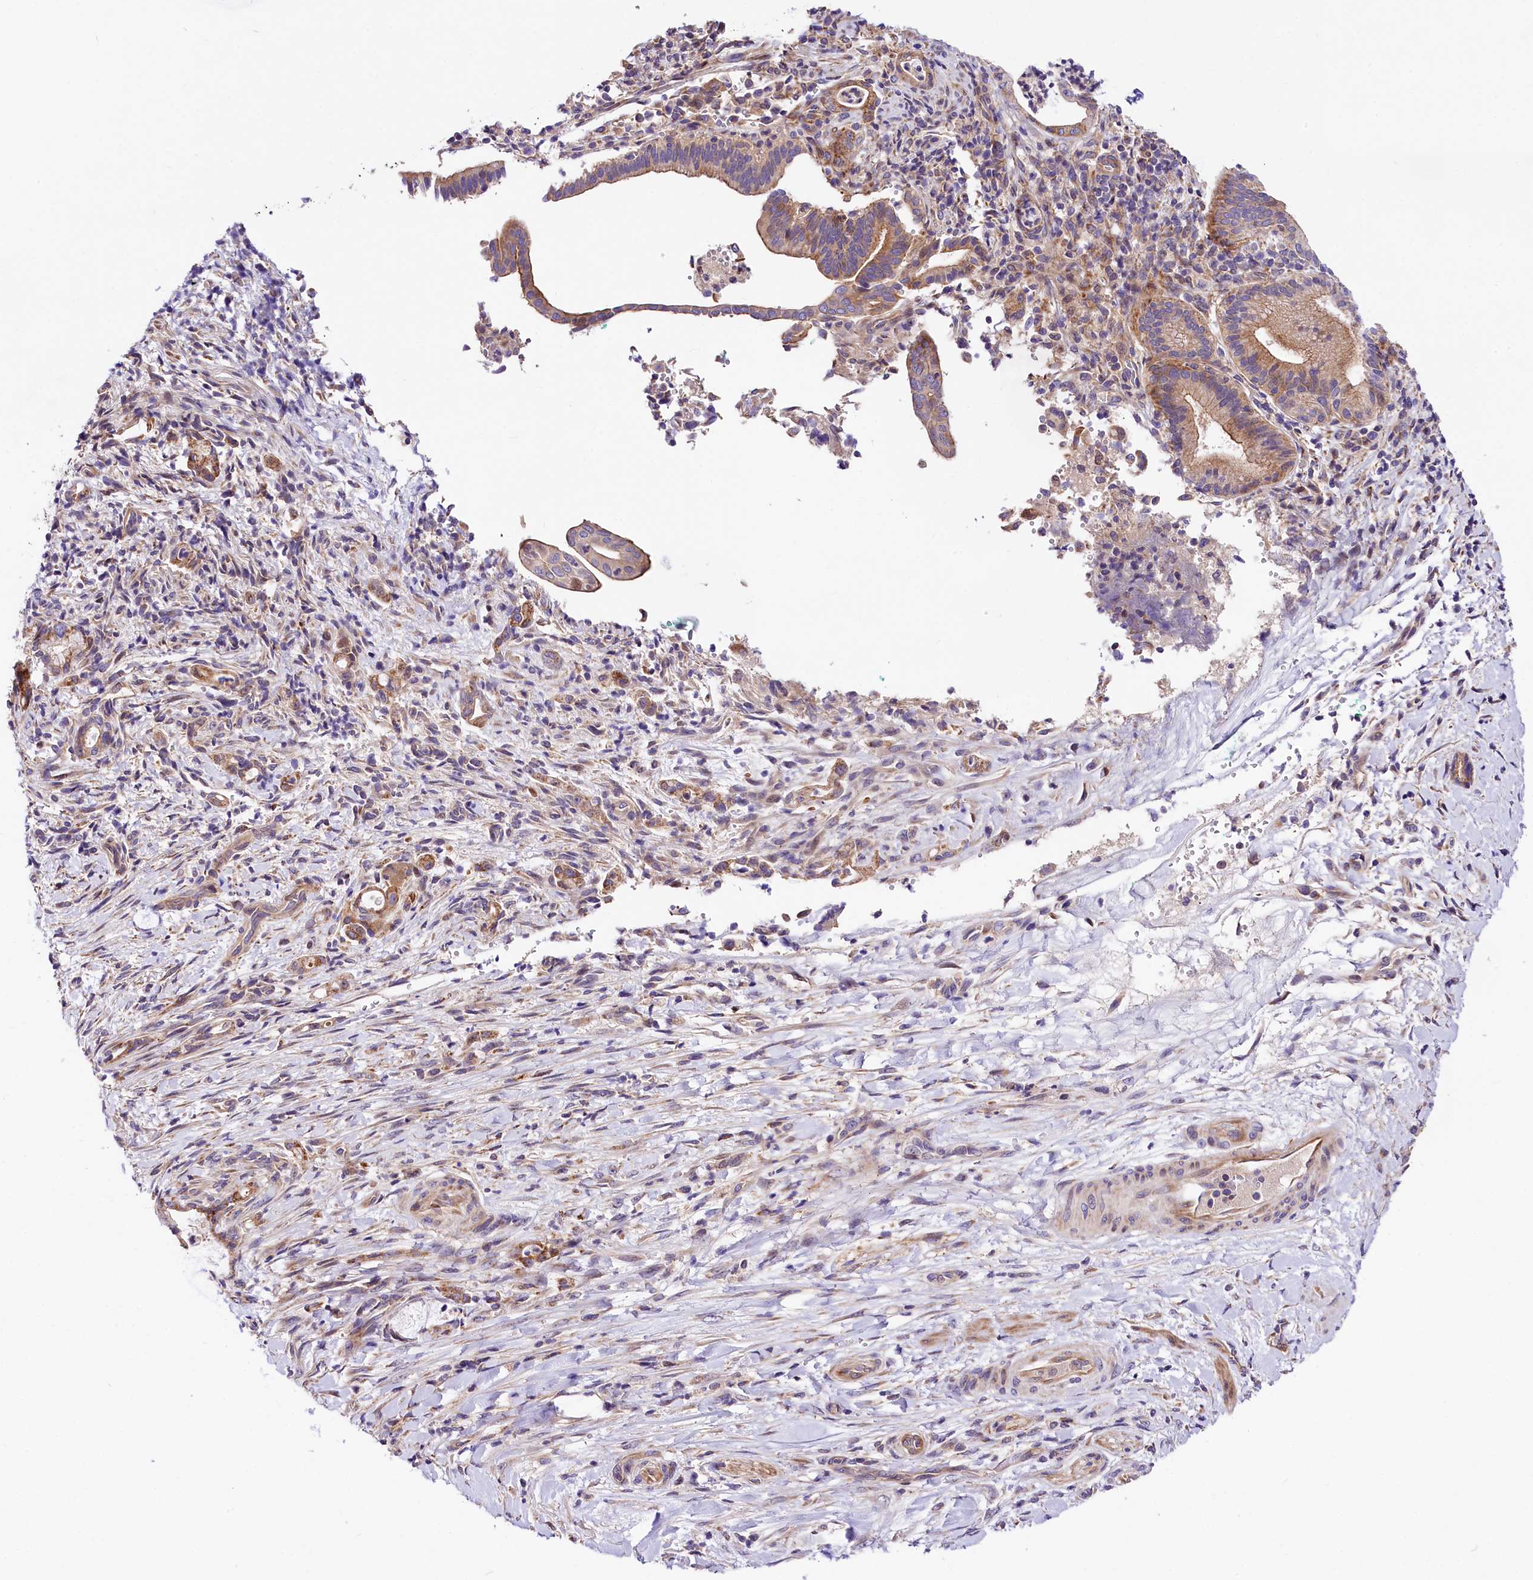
{"staining": {"intensity": "moderate", "quantity": "25%-75%", "location": "cytoplasmic/membranous"}, "tissue": "pancreatic cancer", "cell_type": "Tumor cells", "image_type": "cancer", "snomed": [{"axis": "morphology", "description": "Normal tissue, NOS"}, {"axis": "morphology", "description": "Adenocarcinoma, NOS"}, {"axis": "topography", "description": "Pancreas"}], "caption": "An immunohistochemistry (IHC) micrograph of tumor tissue is shown. Protein staining in brown shows moderate cytoplasmic/membranous positivity in pancreatic cancer (adenocarcinoma) within tumor cells.", "gene": "ARMC6", "patient": {"sex": "female", "age": 55}}